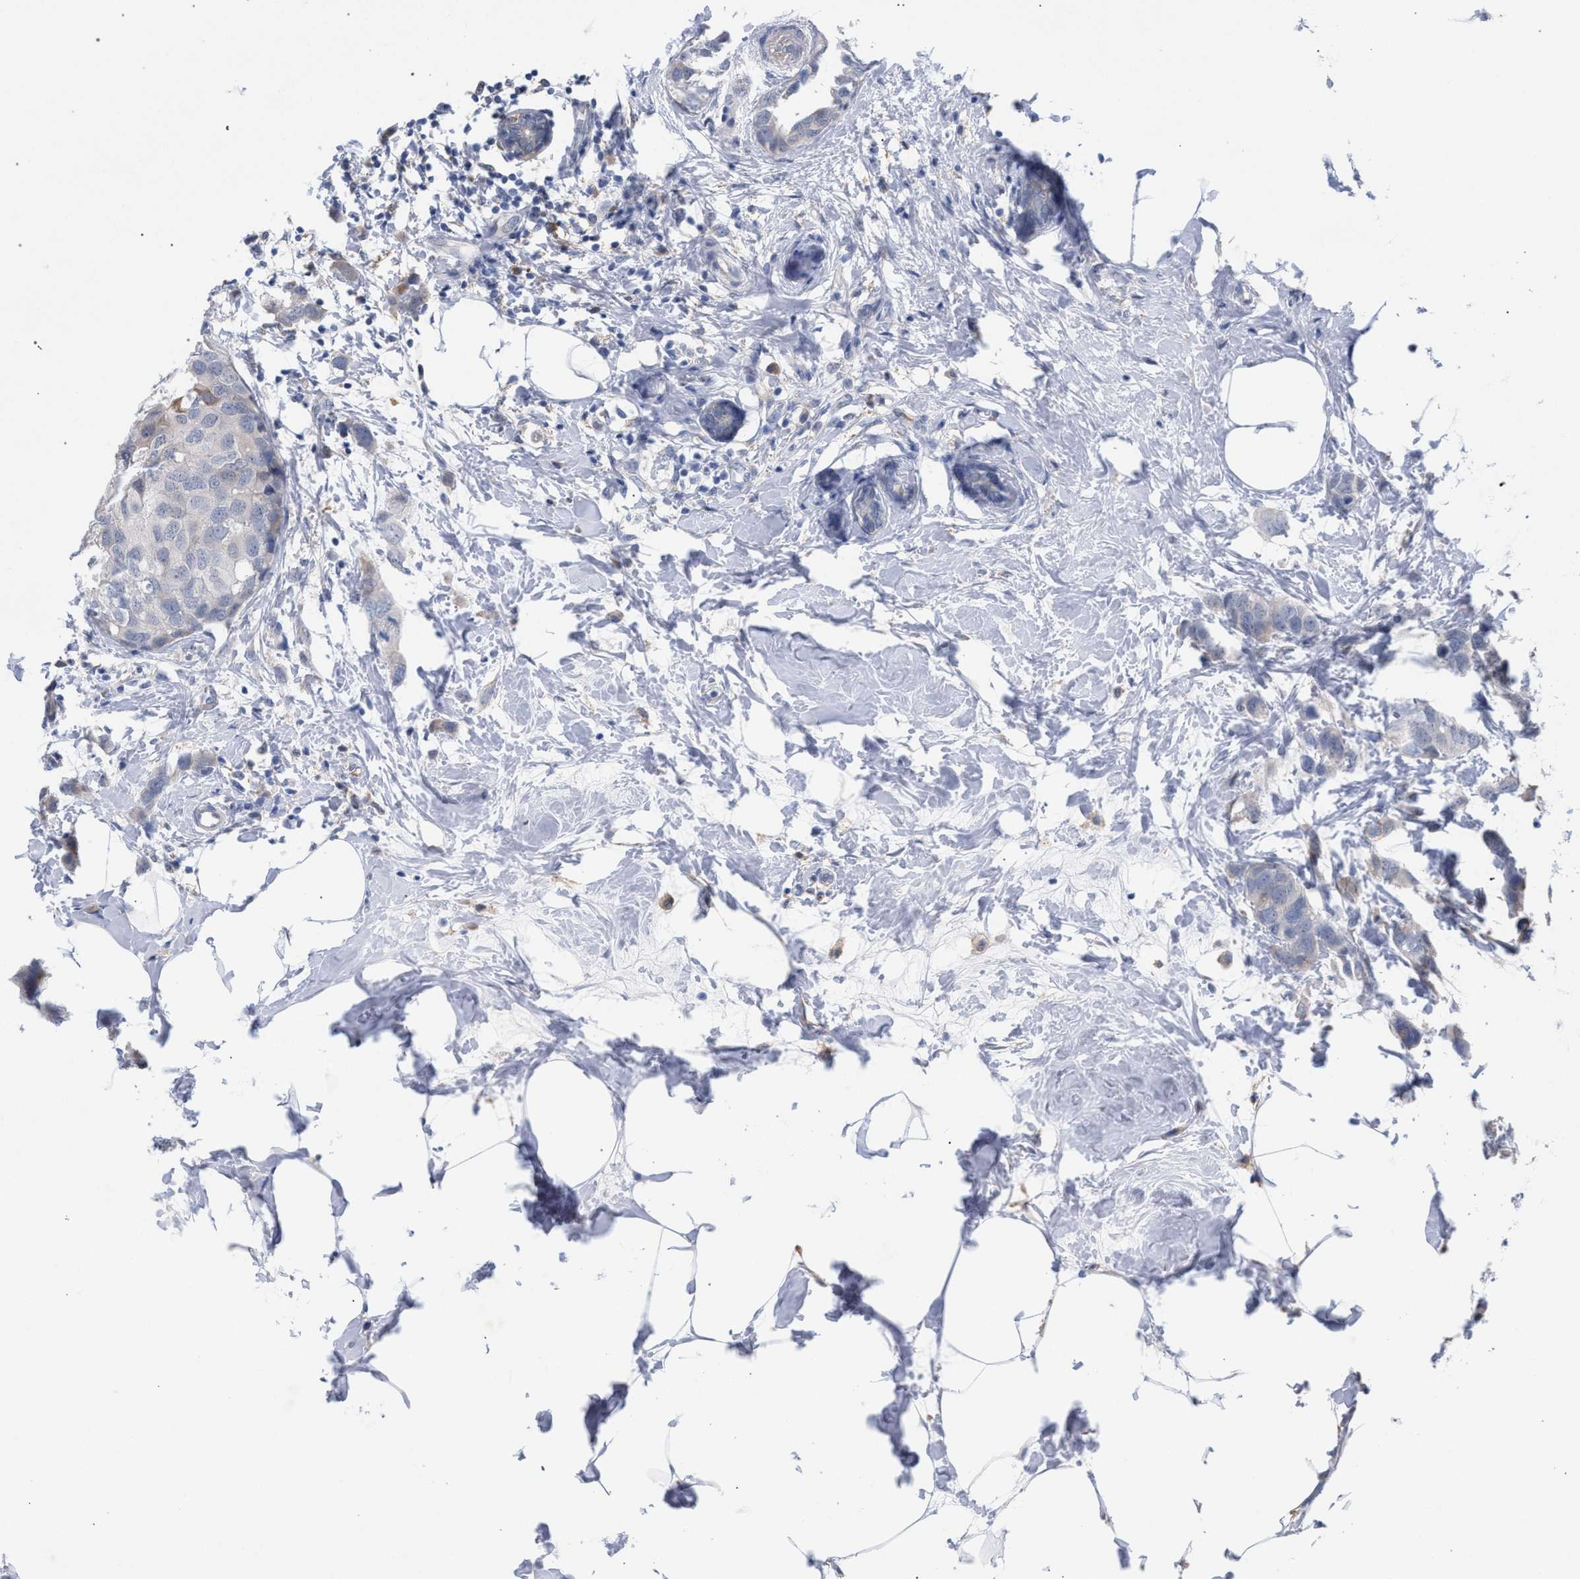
{"staining": {"intensity": "negative", "quantity": "none", "location": "none"}, "tissue": "breast cancer", "cell_type": "Tumor cells", "image_type": "cancer", "snomed": [{"axis": "morphology", "description": "Normal tissue, NOS"}, {"axis": "morphology", "description": "Duct carcinoma"}, {"axis": "topography", "description": "Breast"}], "caption": "IHC photomicrograph of neoplastic tissue: human breast invasive ductal carcinoma stained with DAB (3,3'-diaminobenzidine) demonstrates no significant protein expression in tumor cells.", "gene": "FHOD3", "patient": {"sex": "female", "age": 50}}